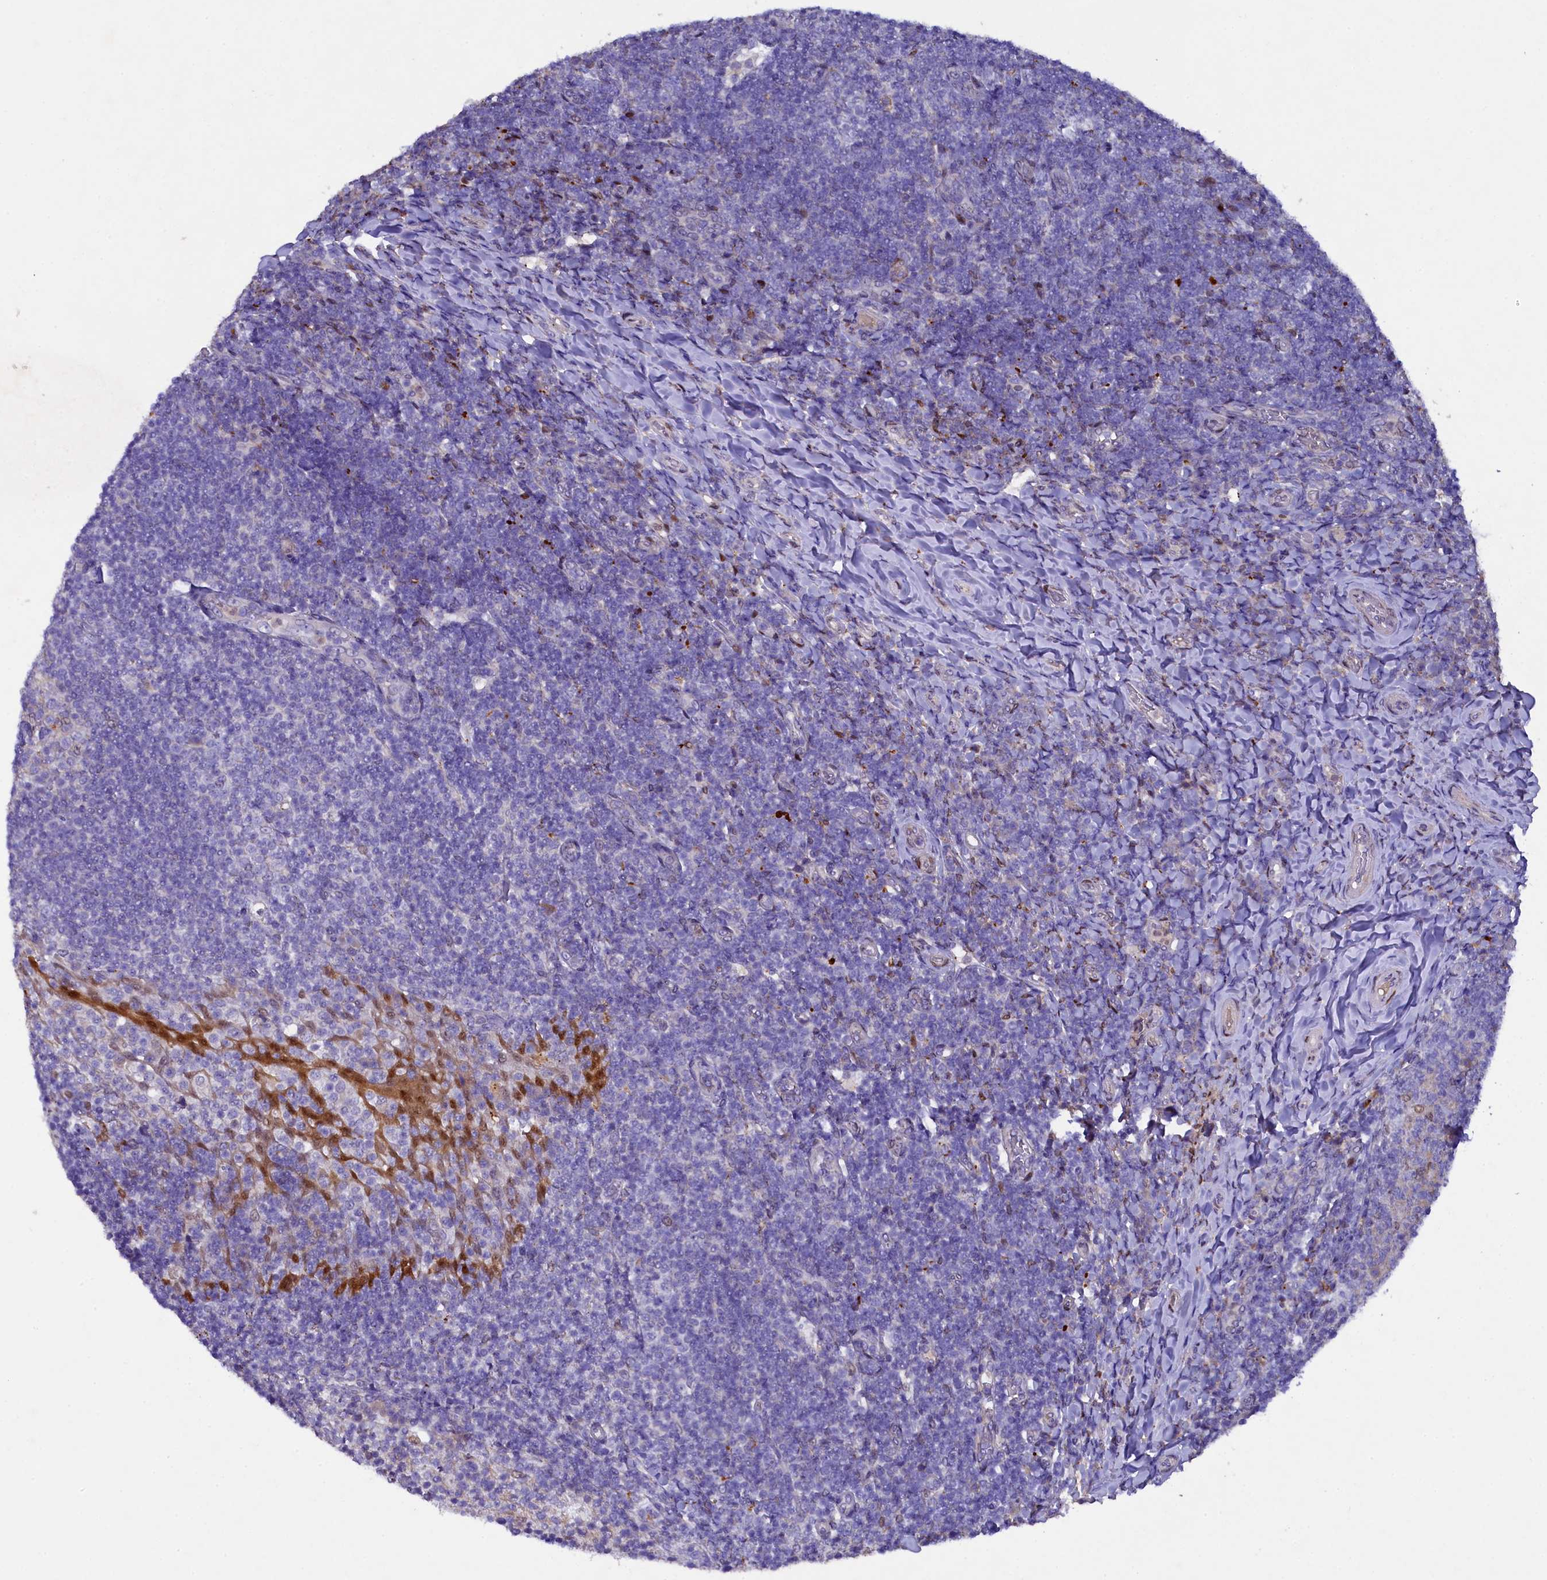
{"staining": {"intensity": "negative", "quantity": "none", "location": "none"}, "tissue": "tonsil", "cell_type": "Germinal center cells", "image_type": "normal", "snomed": [{"axis": "morphology", "description": "Normal tissue, NOS"}, {"axis": "topography", "description": "Tonsil"}], "caption": "High magnification brightfield microscopy of unremarkable tonsil stained with DAB (3,3'-diaminobenzidine) (brown) and counterstained with hematoxylin (blue): germinal center cells show no significant positivity. (Brightfield microscopy of DAB (3,3'-diaminobenzidine) IHC at high magnification).", "gene": "TGDS", "patient": {"sex": "female", "age": 10}}